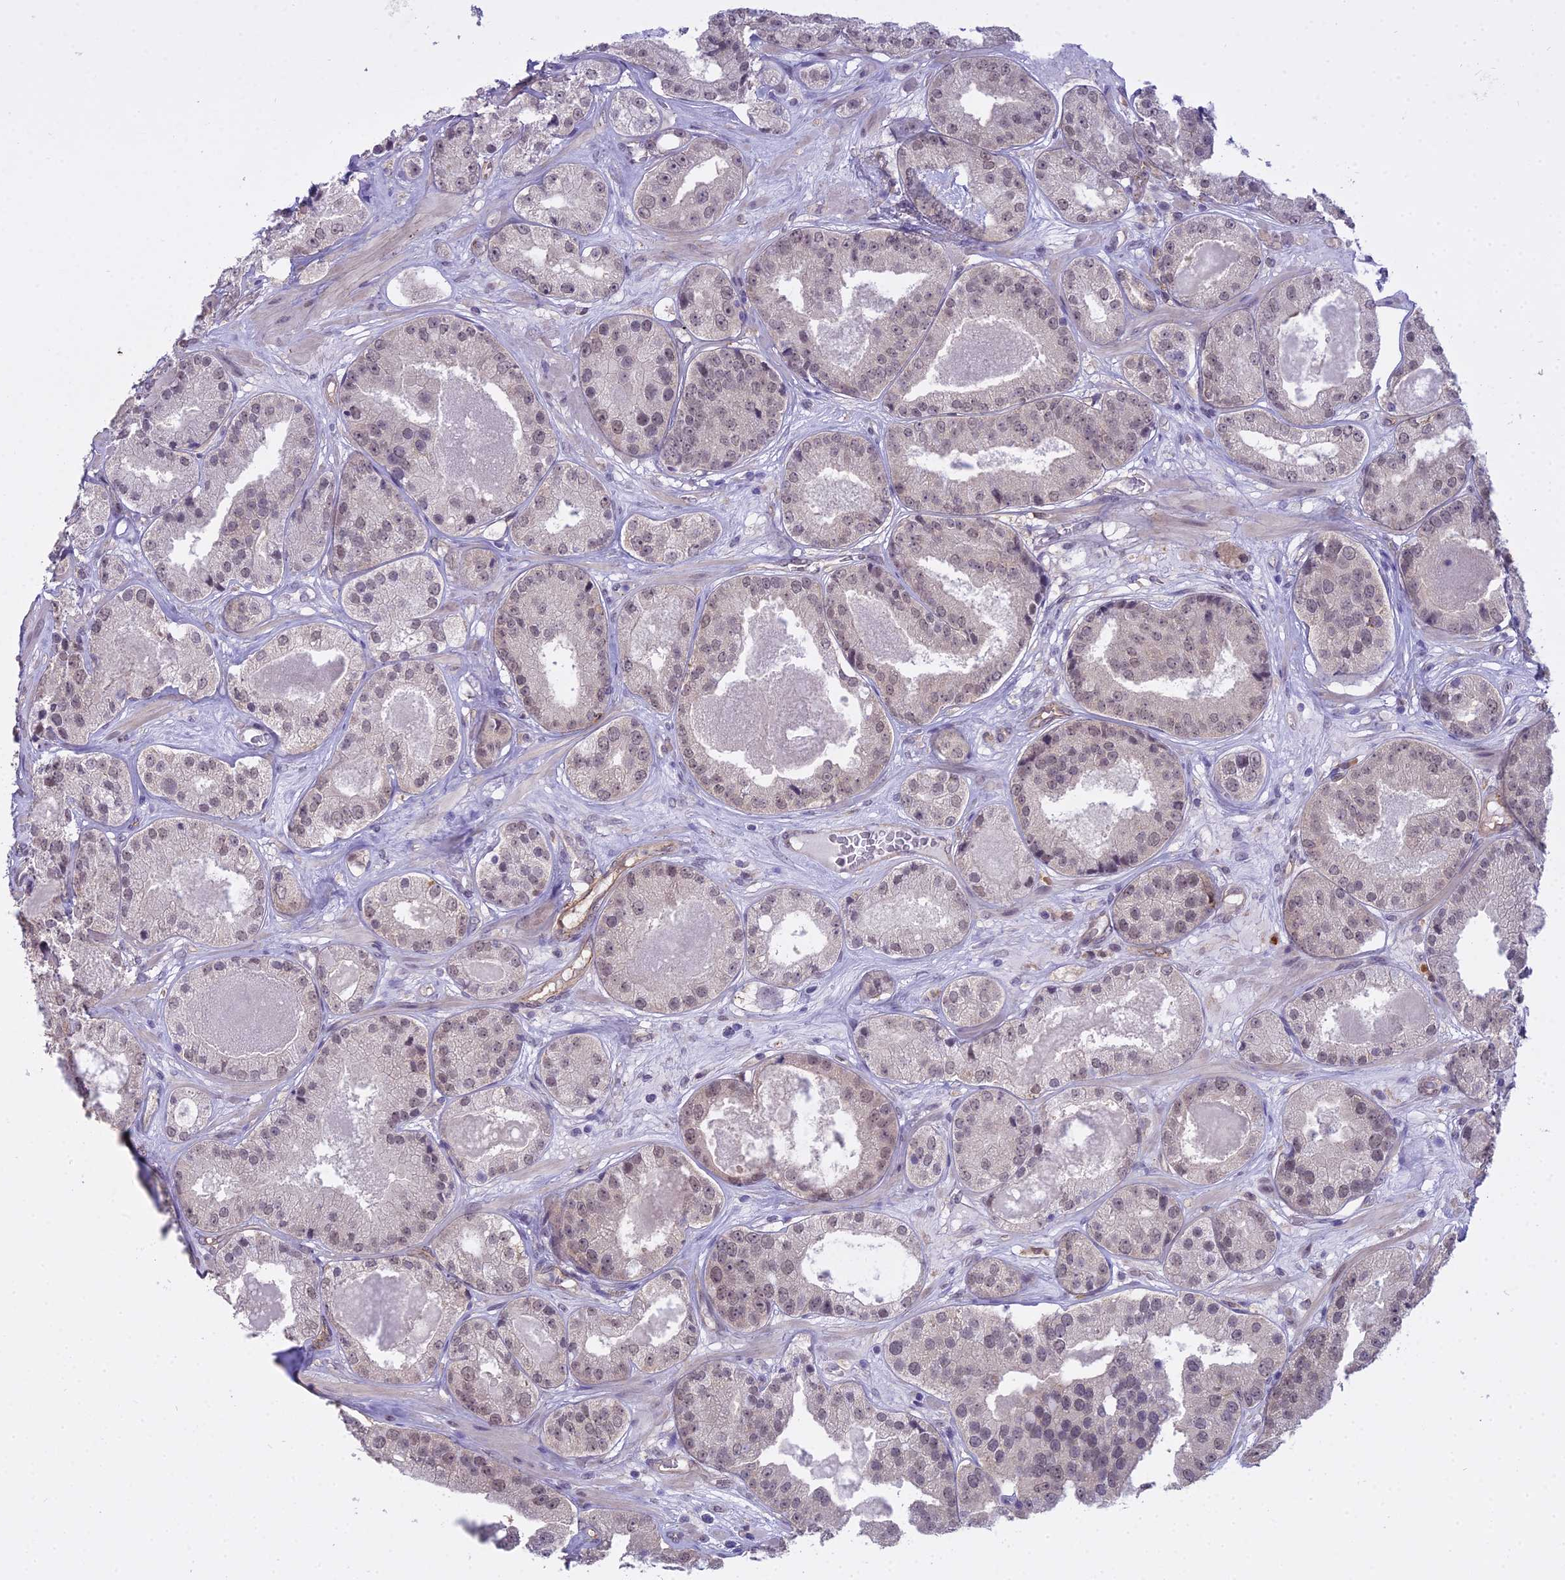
{"staining": {"intensity": "weak", "quantity": "25%-75%", "location": "nuclear"}, "tissue": "prostate cancer", "cell_type": "Tumor cells", "image_type": "cancer", "snomed": [{"axis": "morphology", "description": "Adenocarcinoma, High grade"}, {"axis": "topography", "description": "Prostate"}], "caption": "The immunohistochemical stain labels weak nuclear expression in tumor cells of high-grade adenocarcinoma (prostate) tissue.", "gene": "BLNK", "patient": {"sex": "male", "age": 63}}